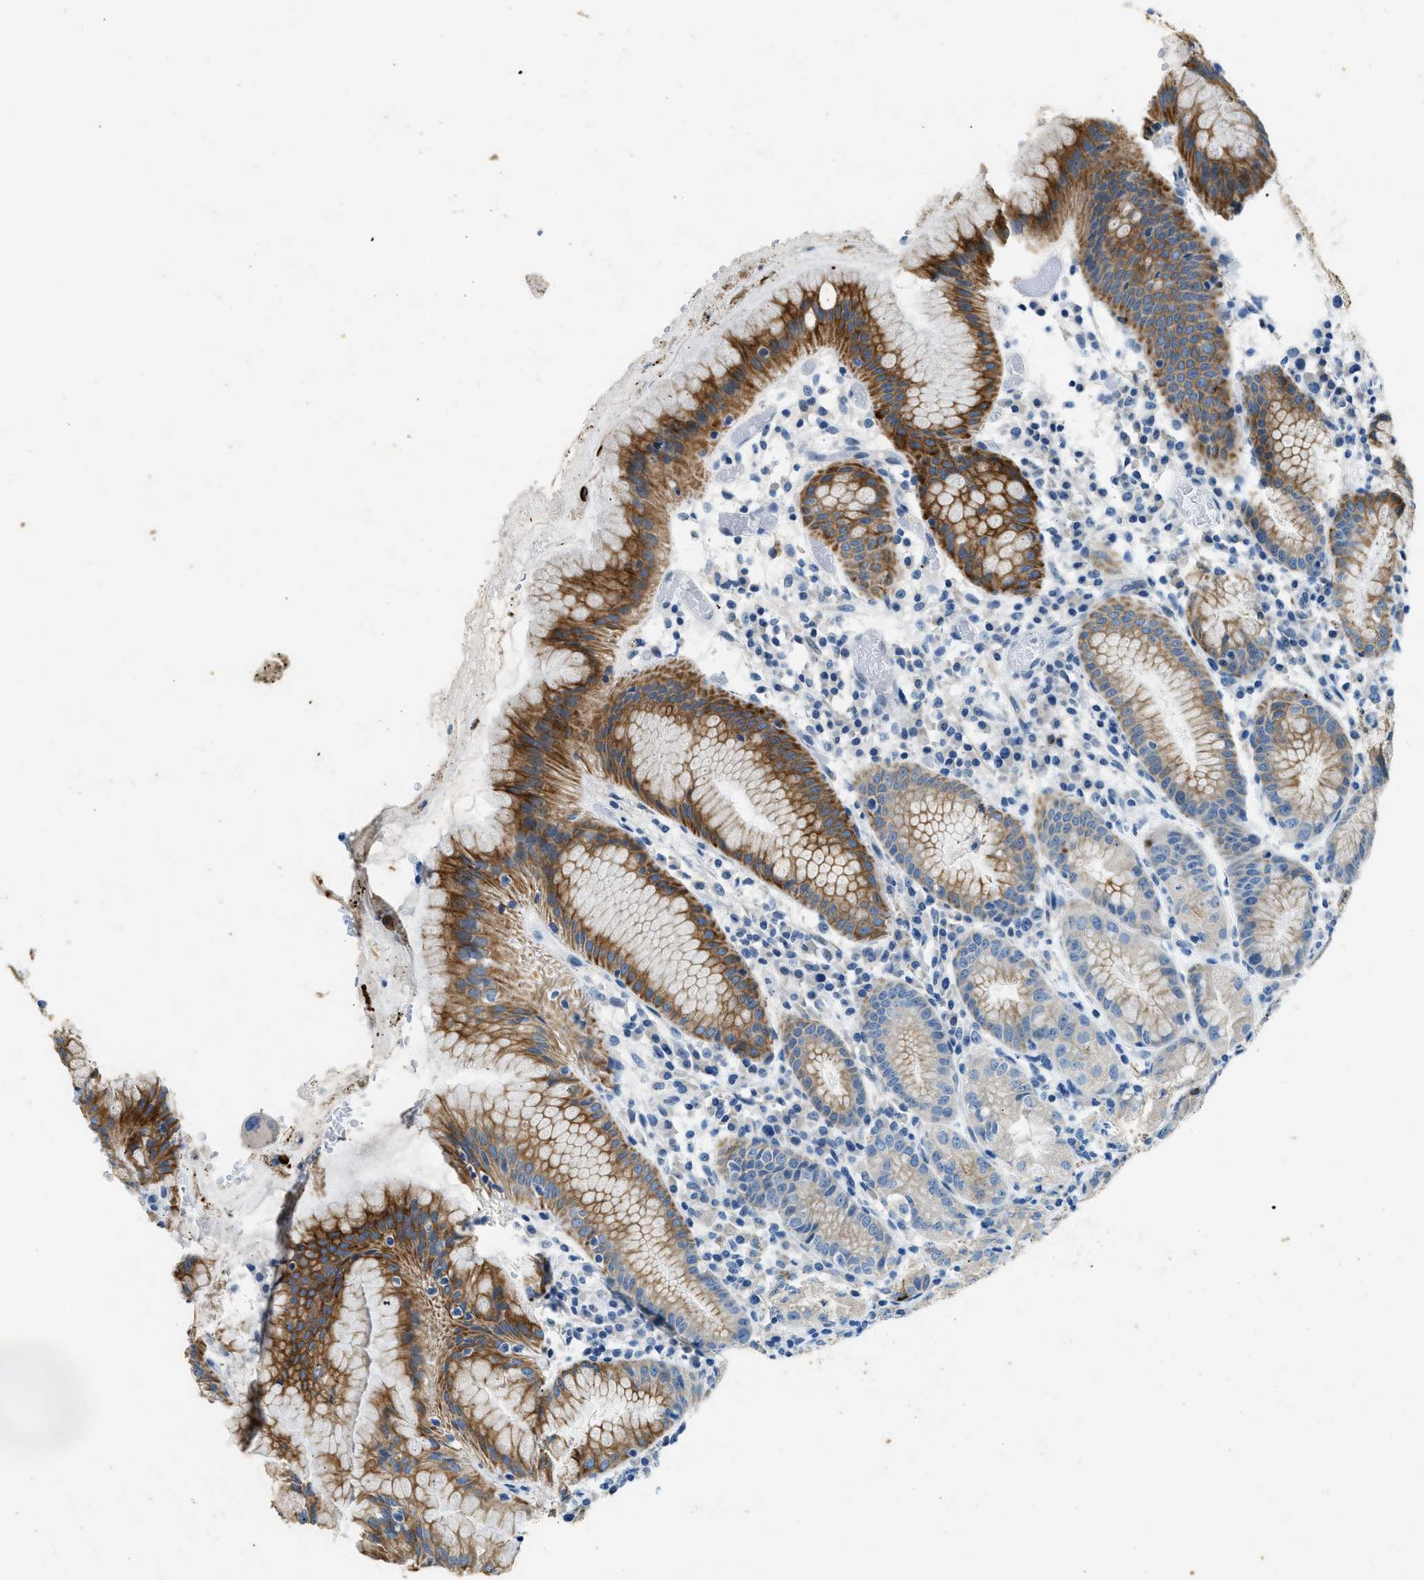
{"staining": {"intensity": "strong", "quantity": "25%-75%", "location": "cytoplasmic/membranous"}, "tissue": "stomach", "cell_type": "Glandular cells", "image_type": "normal", "snomed": [{"axis": "morphology", "description": "Normal tissue, NOS"}, {"axis": "topography", "description": "Stomach"}, {"axis": "topography", "description": "Stomach, lower"}], "caption": "IHC micrograph of benign stomach: stomach stained using IHC exhibits high levels of strong protein expression localized specifically in the cytoplasmic/membranous of glandular cells, appearing as a cytoplasmic/membranous brown color.", "gene": "CFAP20", "patient": {"sex": "female", "age": 75}}